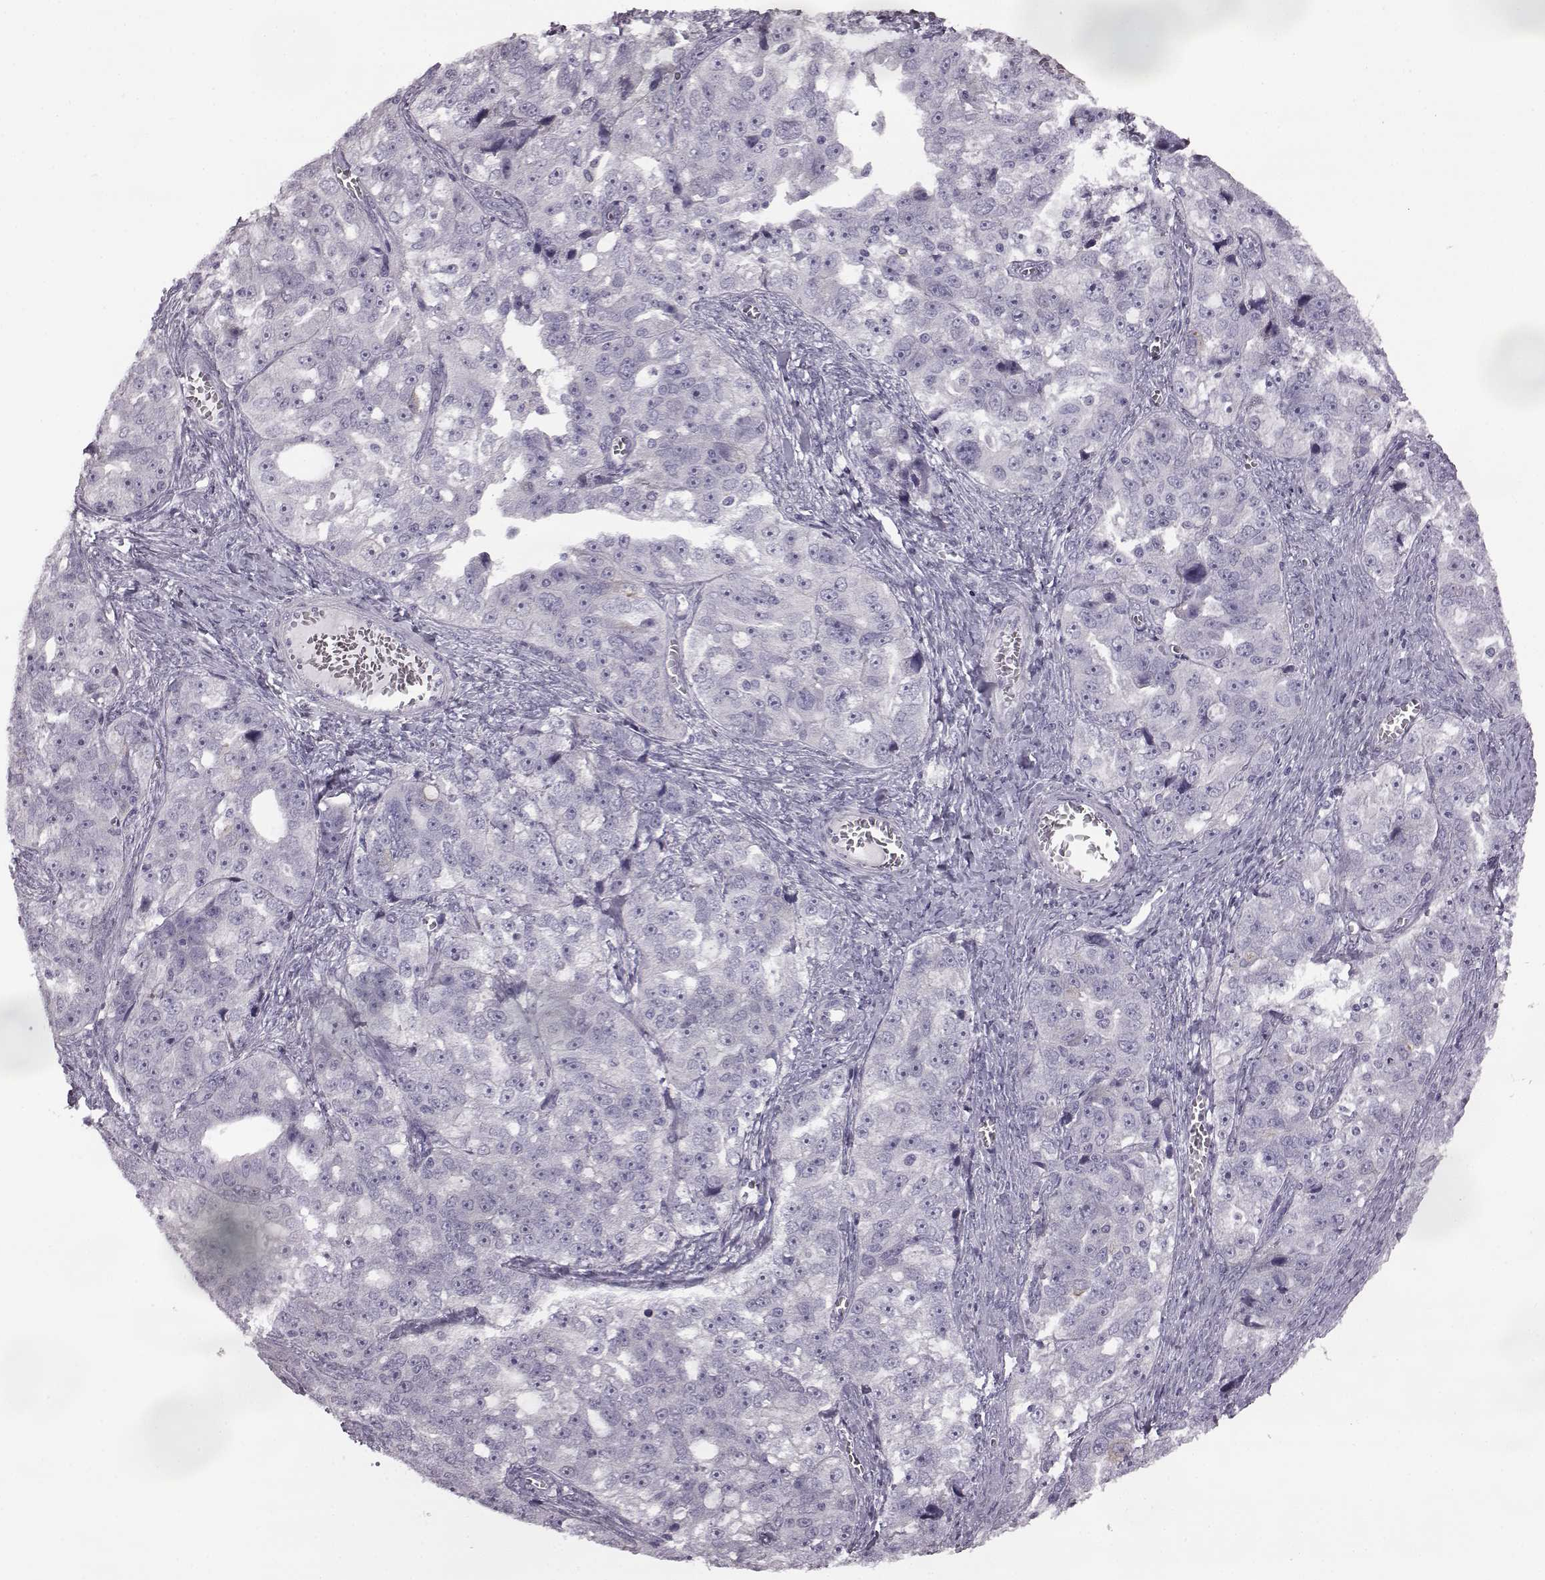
{"staining": {"intensity": "negative", "quantity": "none", "location": "none"}, "tissue": "ovarian cancer", "cell_type": "Tumor cells", "image_type": "cancer", "snomed": [{"axis": "morphology", "description": "Cystadenocarcinoma, serous, NOS"}, {"axis": "topography", "description": "Ovary"}], "caption": "The image reveals no staining of tumor cells in serous cystadenocarcinoma (ovarian). Nuclei are stained in blue.", "gene": "ODAD4", "patient": {"sex": "female", "age": 51}}